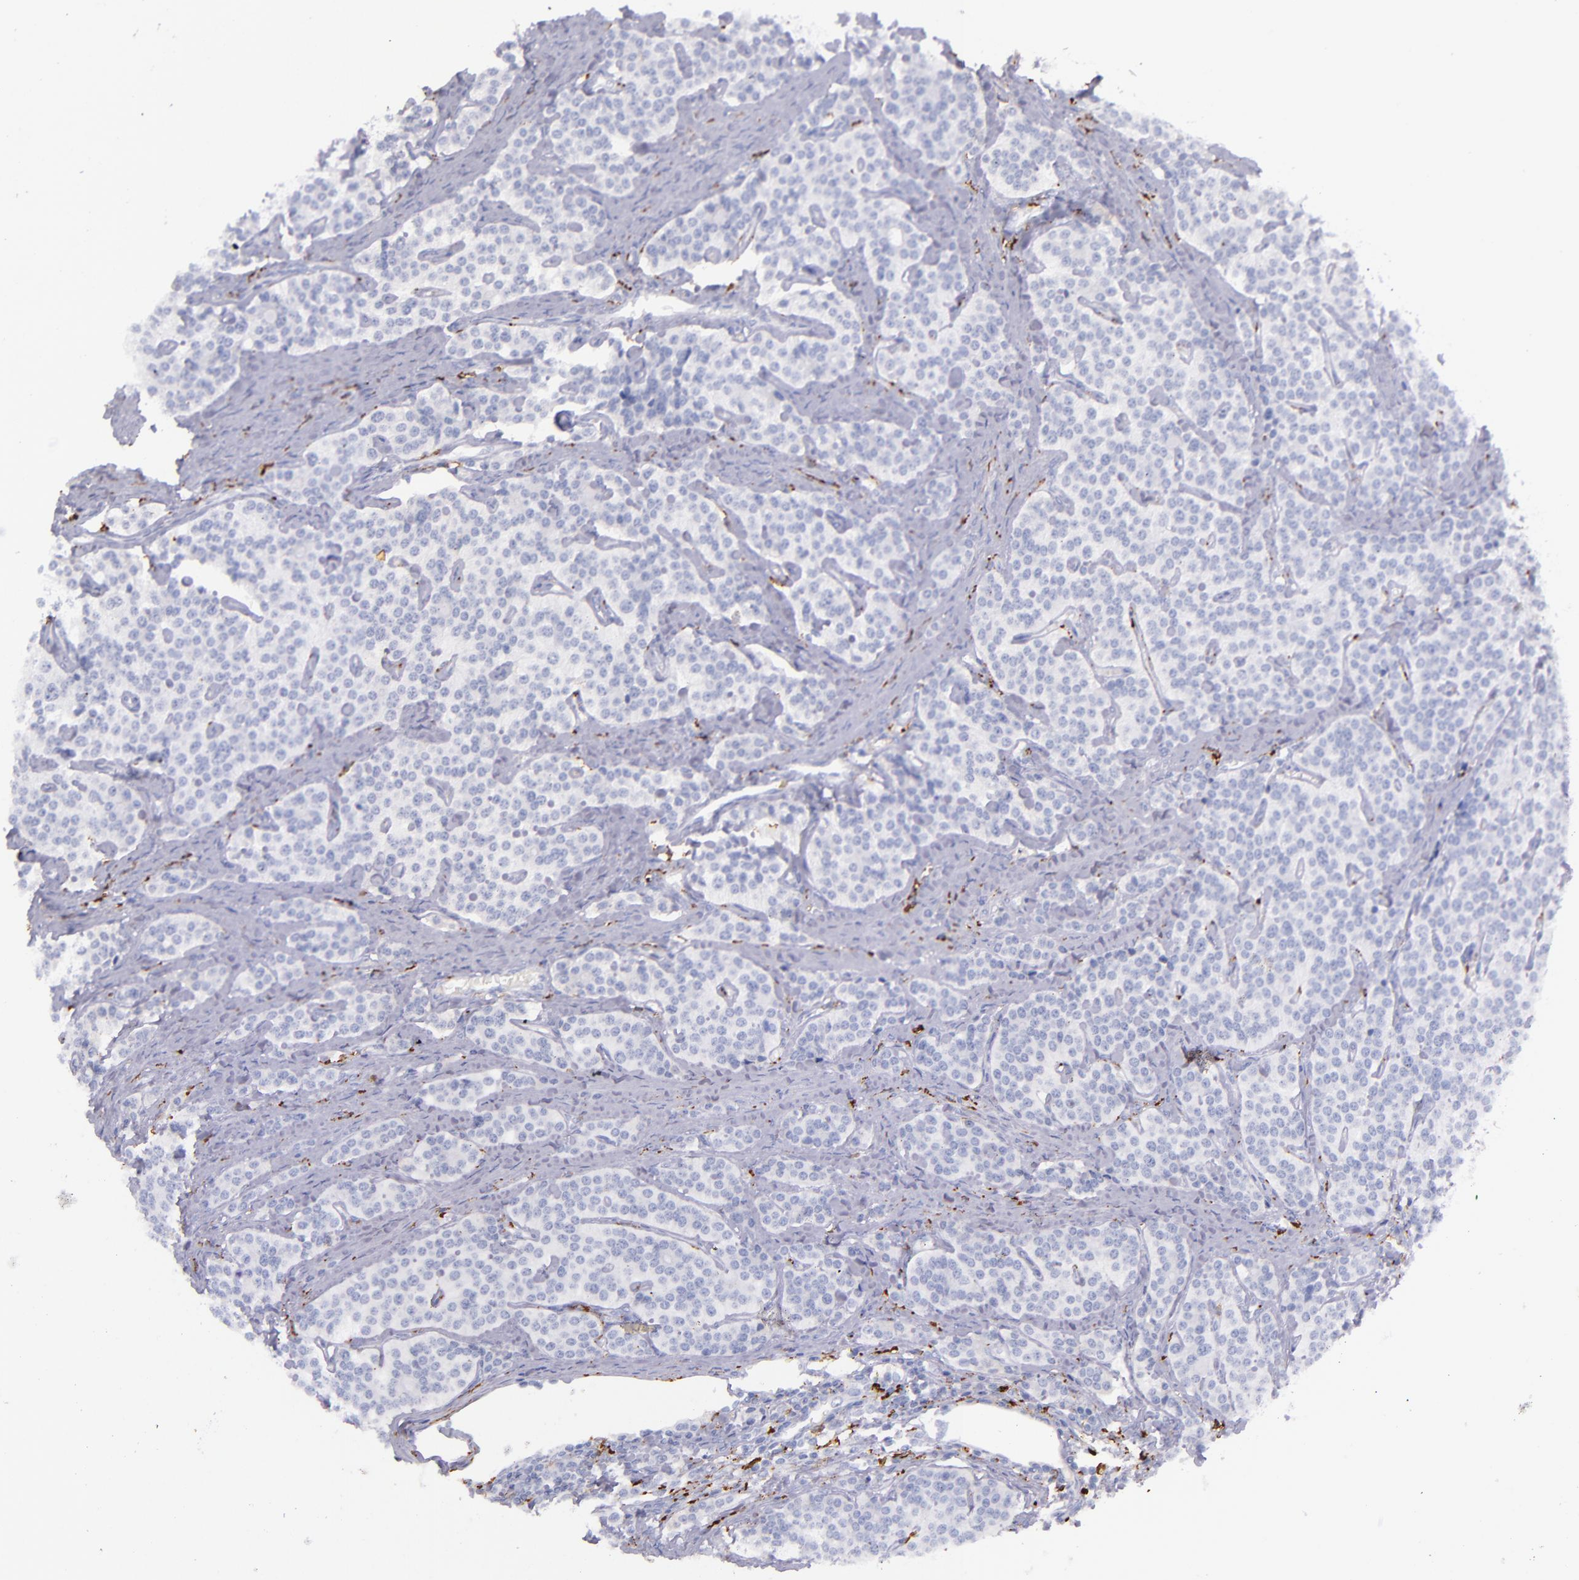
{"staining": {"intensity": "negative", "quantity": "none", "location": "none"}, "tissue": "carcinoid", "cell_type": "Tumor cells", "image_type": "cancer", "snomed": [{"axis": "morphology", "description": "Carcinoid, malignant, NOS"}, {"axis": "topography", "description": "Small intestine"}], "caption": "The immunohistochemistry photomicrograph has no significant expression in tumor cells of carcinoid tissue.", "gene": "CD163", "patient": {"sex": "male", "age": 63}}